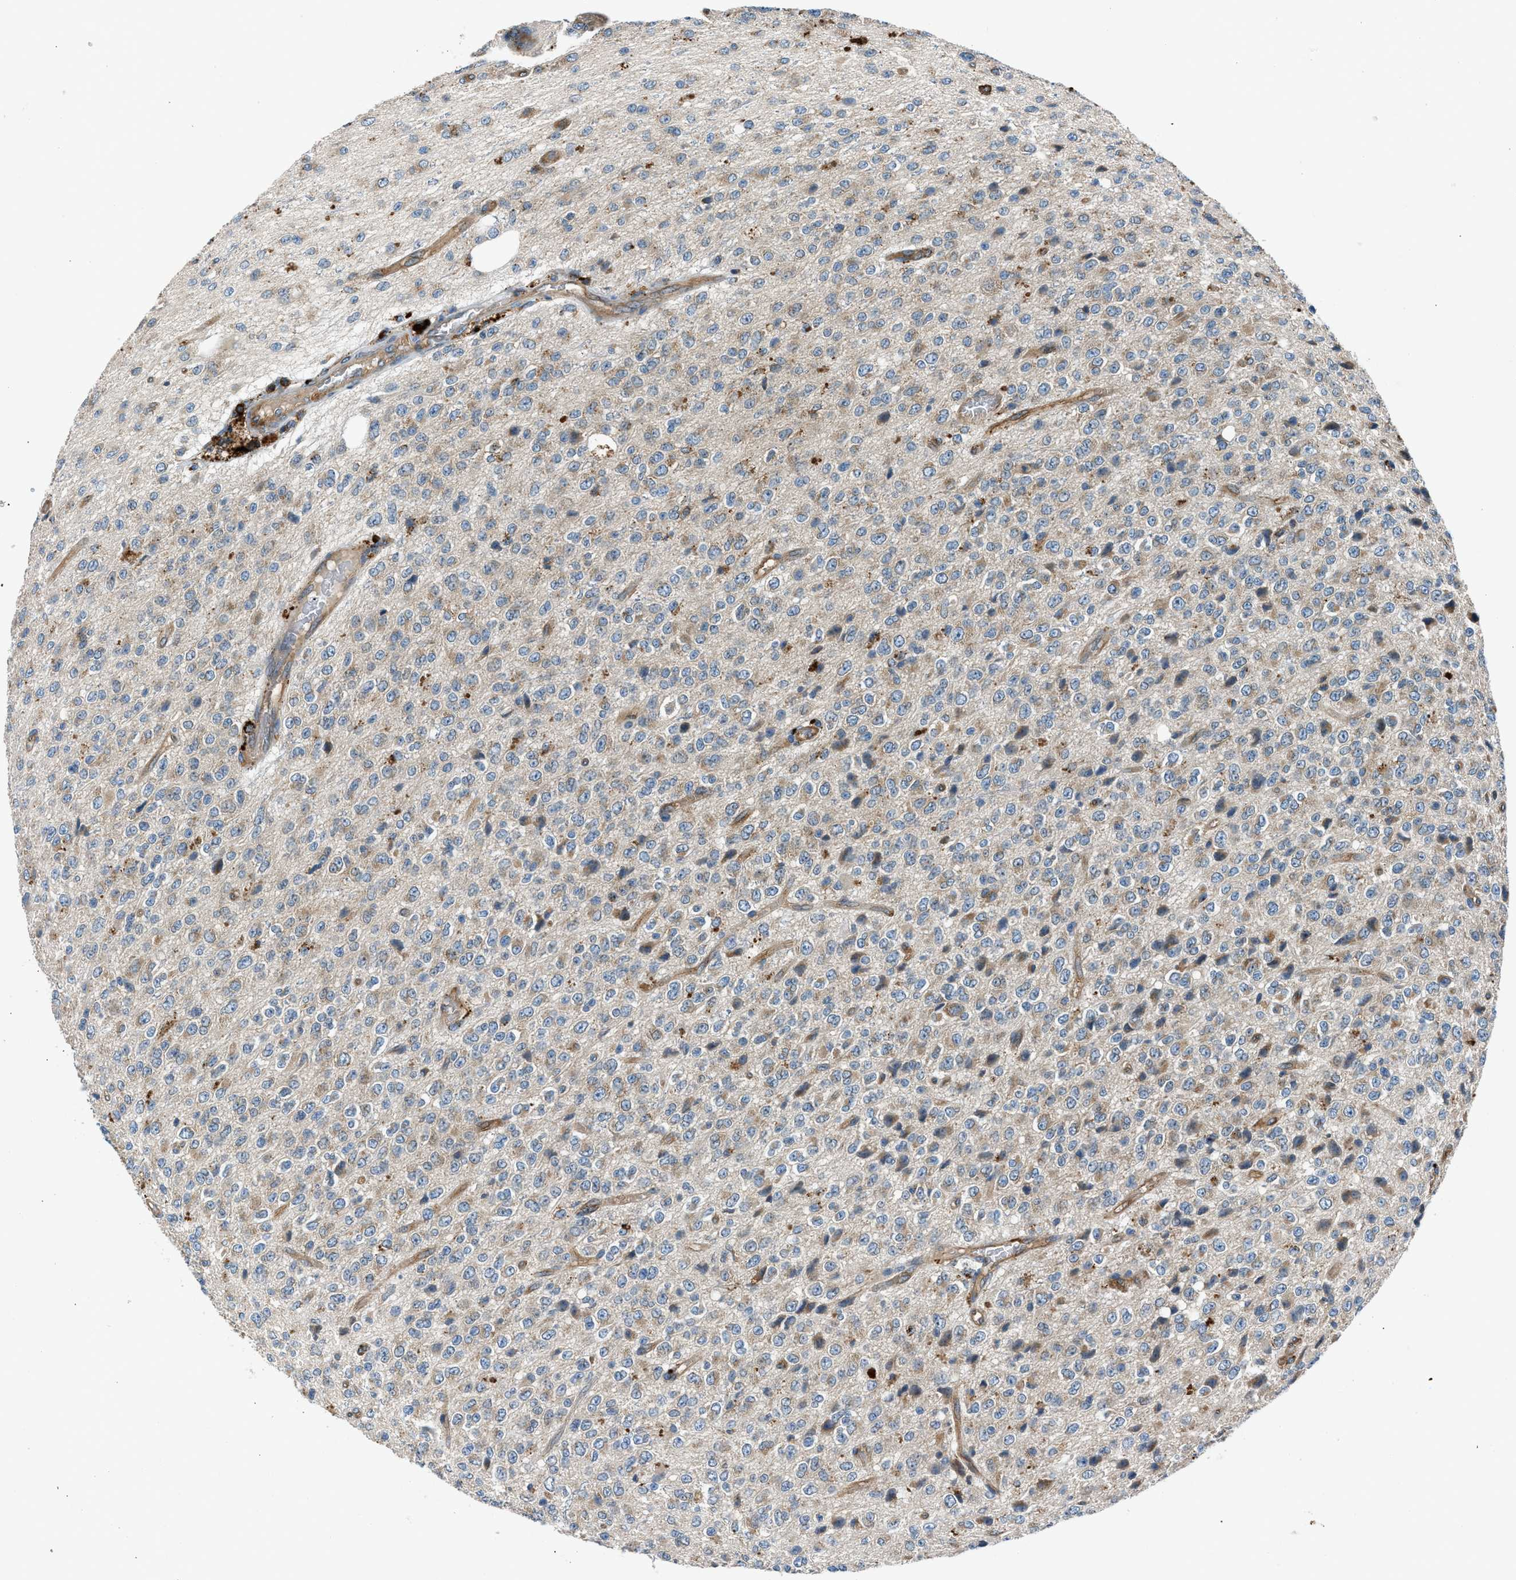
{"staining": {"intensity": "weak", "quantity": "<25%", "location": "cytoplasmic/membranous"}, "tissue": "glioma", "cell_type": "Tumor cells", "image_type": "cancer", "snomed": [{"axis": "morphology", "description": "Glioma, malignant, High grade"}, {"axis": "topography", "description": "pancreas cauda"}], "caption": "The image demonstrates no staining of tumor cells in glioma. The staining was performed using DAB to visualize the protein expression in brown, while the nuclei were stained in blue with hematoxylin (Magnification: 20x).", "gene": "LMBR1", "patient": {"sex": "male", "age": 60}}